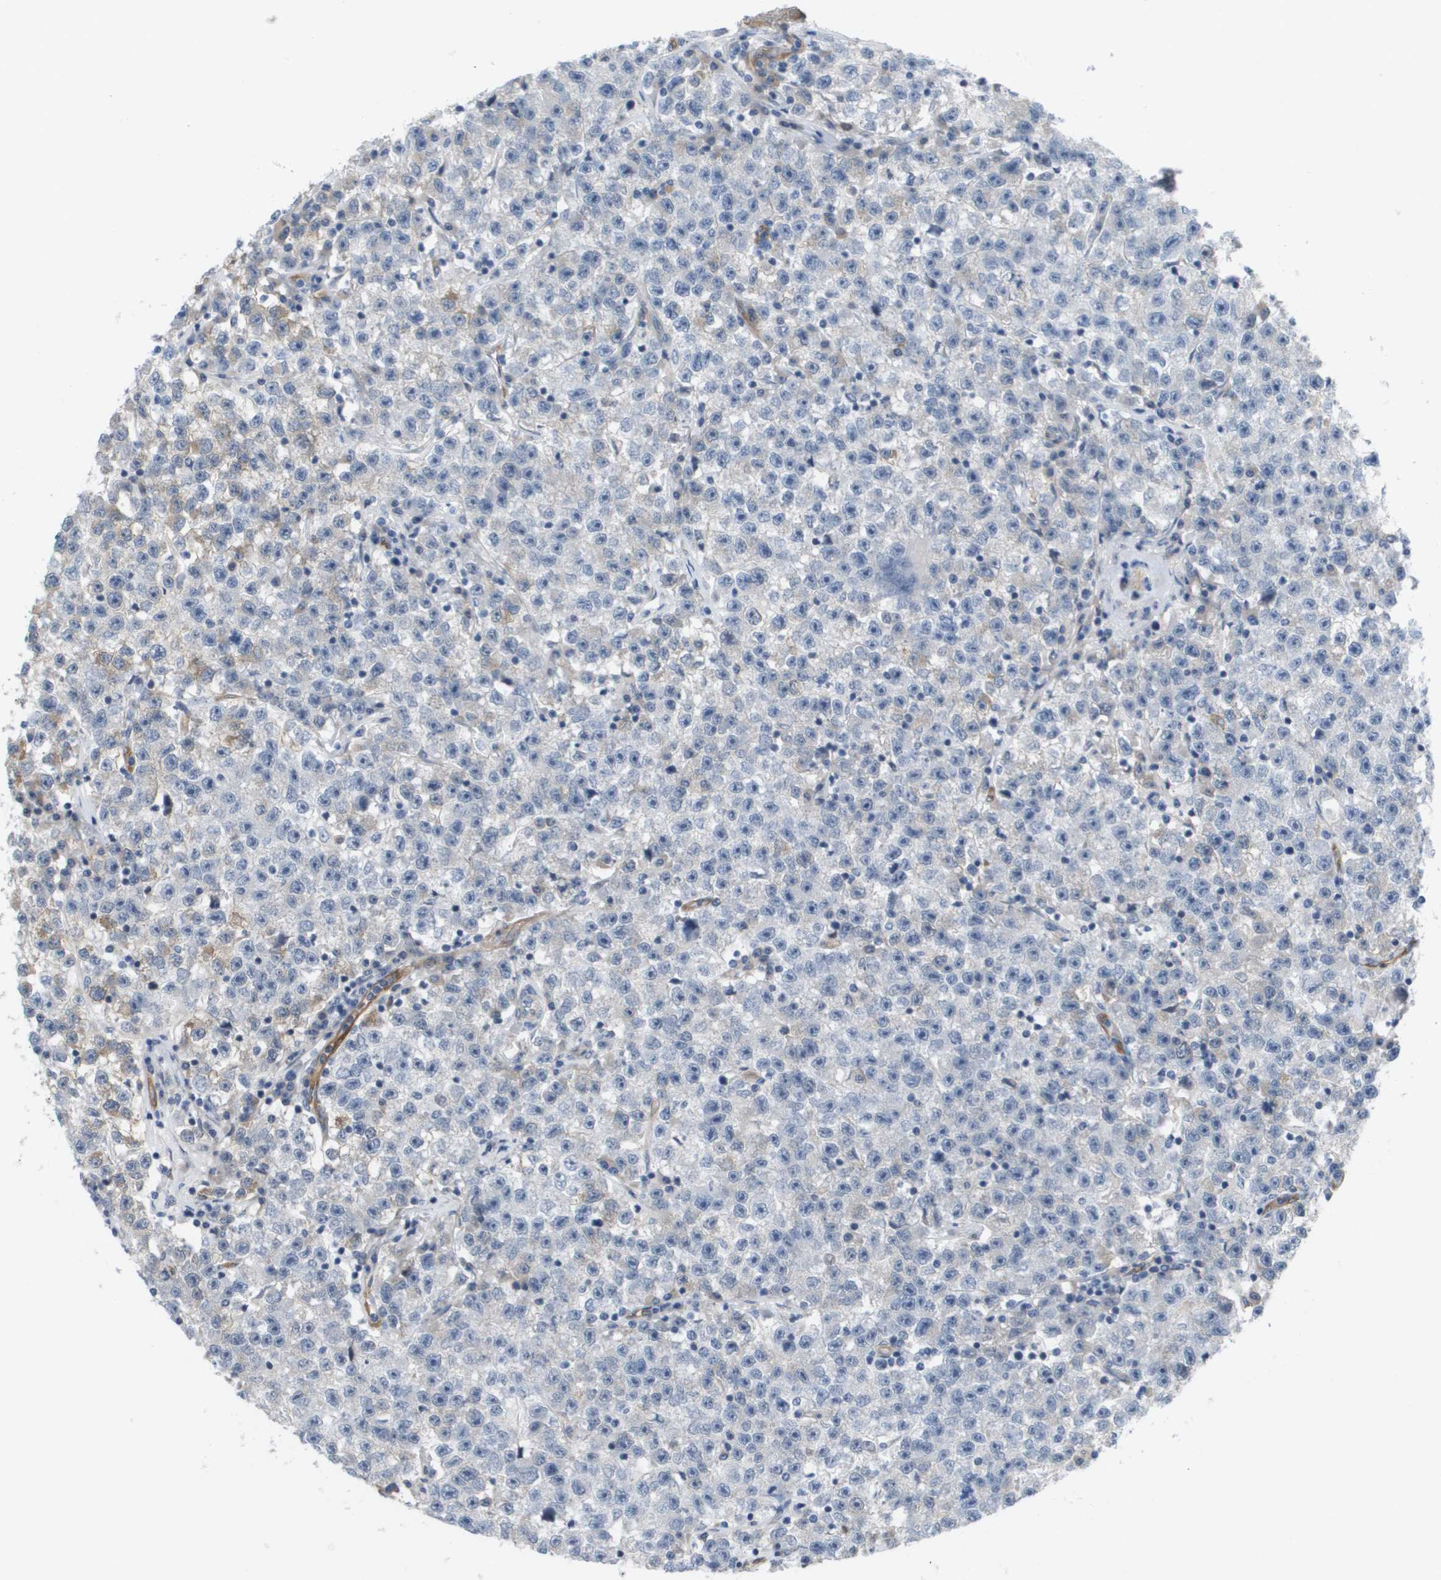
{"staining": {"intensity": "negative", "quantity": "none", "location": "none"}, "tissue": "testis cancer", "cell_type": "Tumor cells", "image_type": "cancer", "snomed": [{"axis": "morphology", "description": "Seminoma, NOS"}, {"axis": "topography", "description": "Testis"}], "caption": "Immunohistochemical staining of testis cancer (seminoma) reveals no significant staining in tumor cells. The staining is performed using DAB brown chromogen with nuclei counter-stained in using hematoxylin.", "gene": "MARCHF8", "patient": {"sex": "male", "age": 22}}